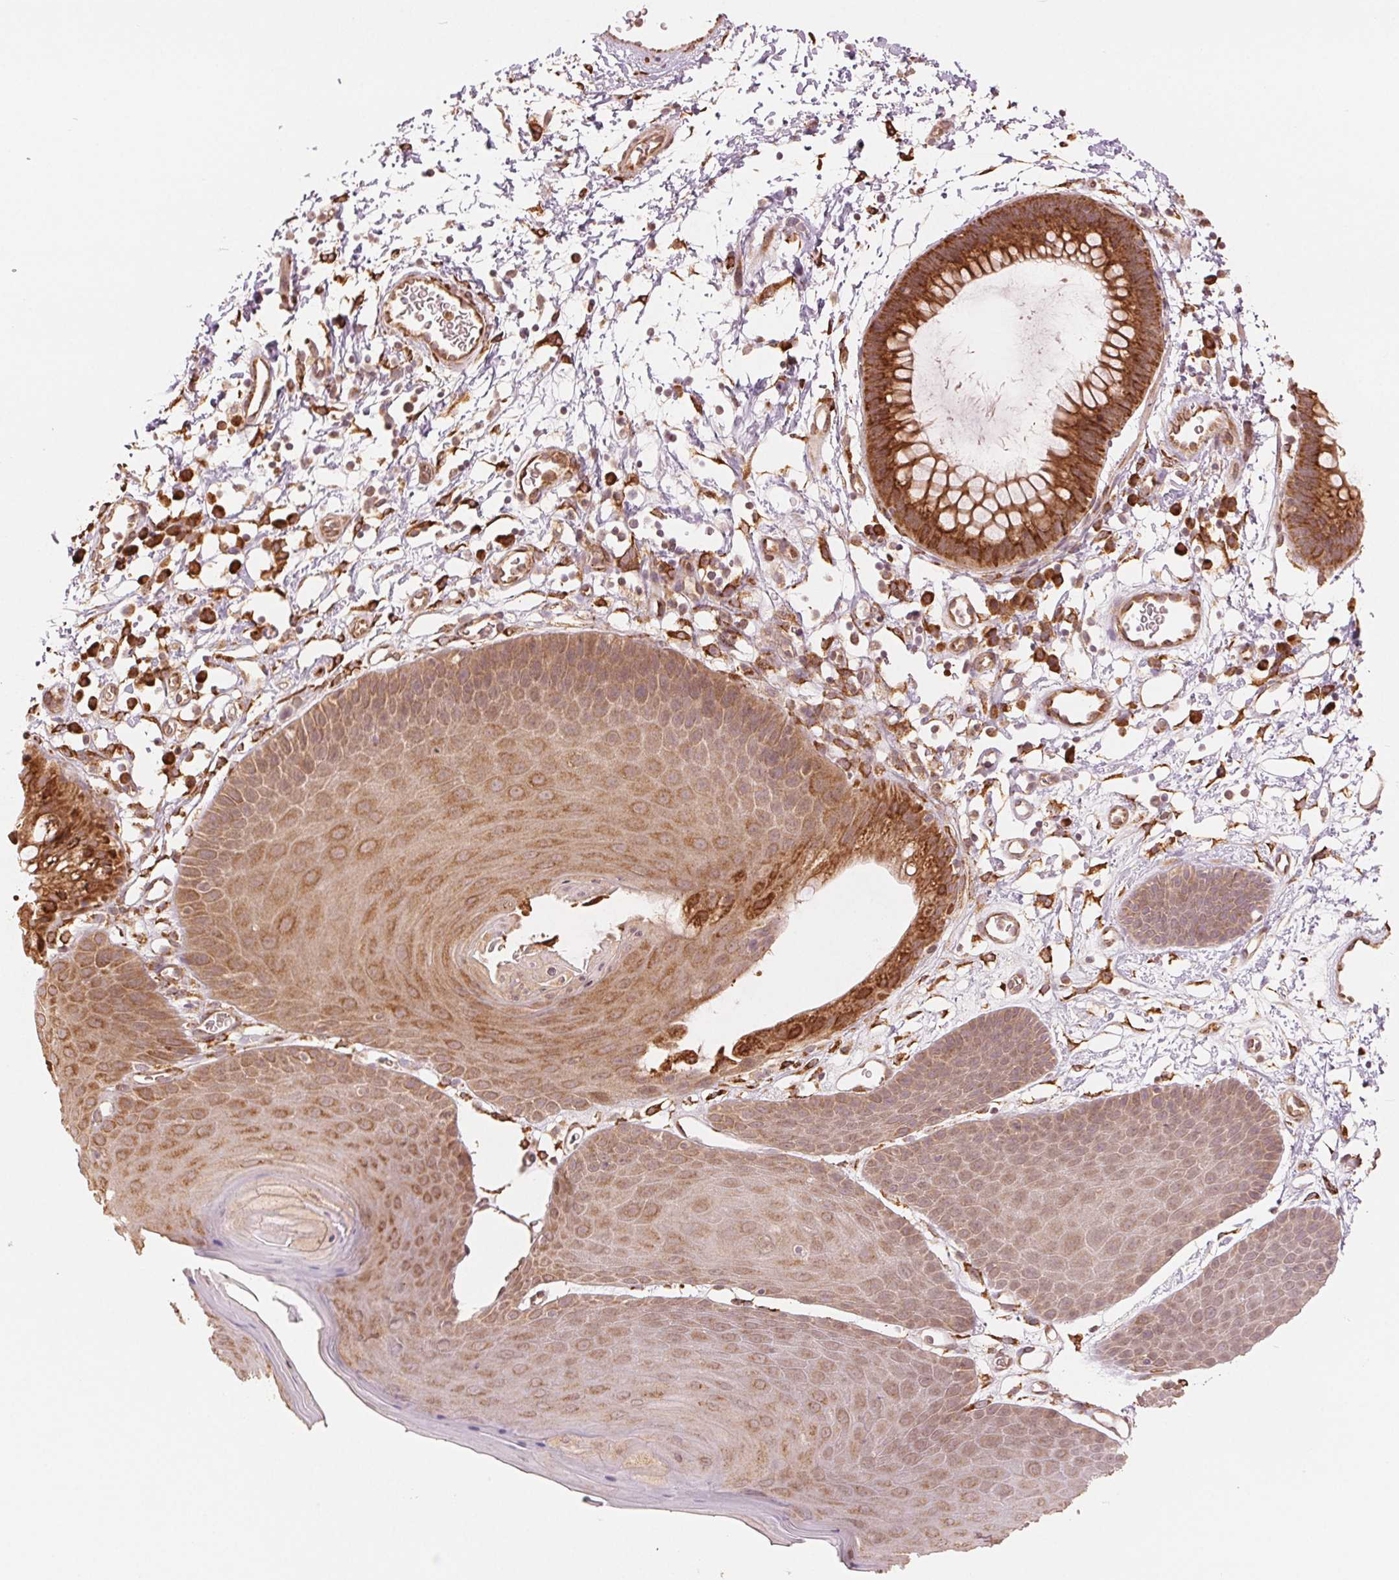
{"staining": {"intensity": "moderate", "quantity": ">75%", "location": "cytoplasmic/membranous"}, "tissue": "skin", "cell_type": "Epidermal cells", "image_type": "normal", "snomed": [{"axis": "morphology", "description": "Normal tissue, NOS"}, {"axis": "topography", "description": "Anal"}], "caption": "IHC (DAB (3,3'-diaminobenzidine)) staining of normal human skin shows moderate cytoplasmic/membranous protein expression in about >75% of epidermal cells.", "gene": "SLC20A1", "patient": {"sex": "male", "age": 53}}